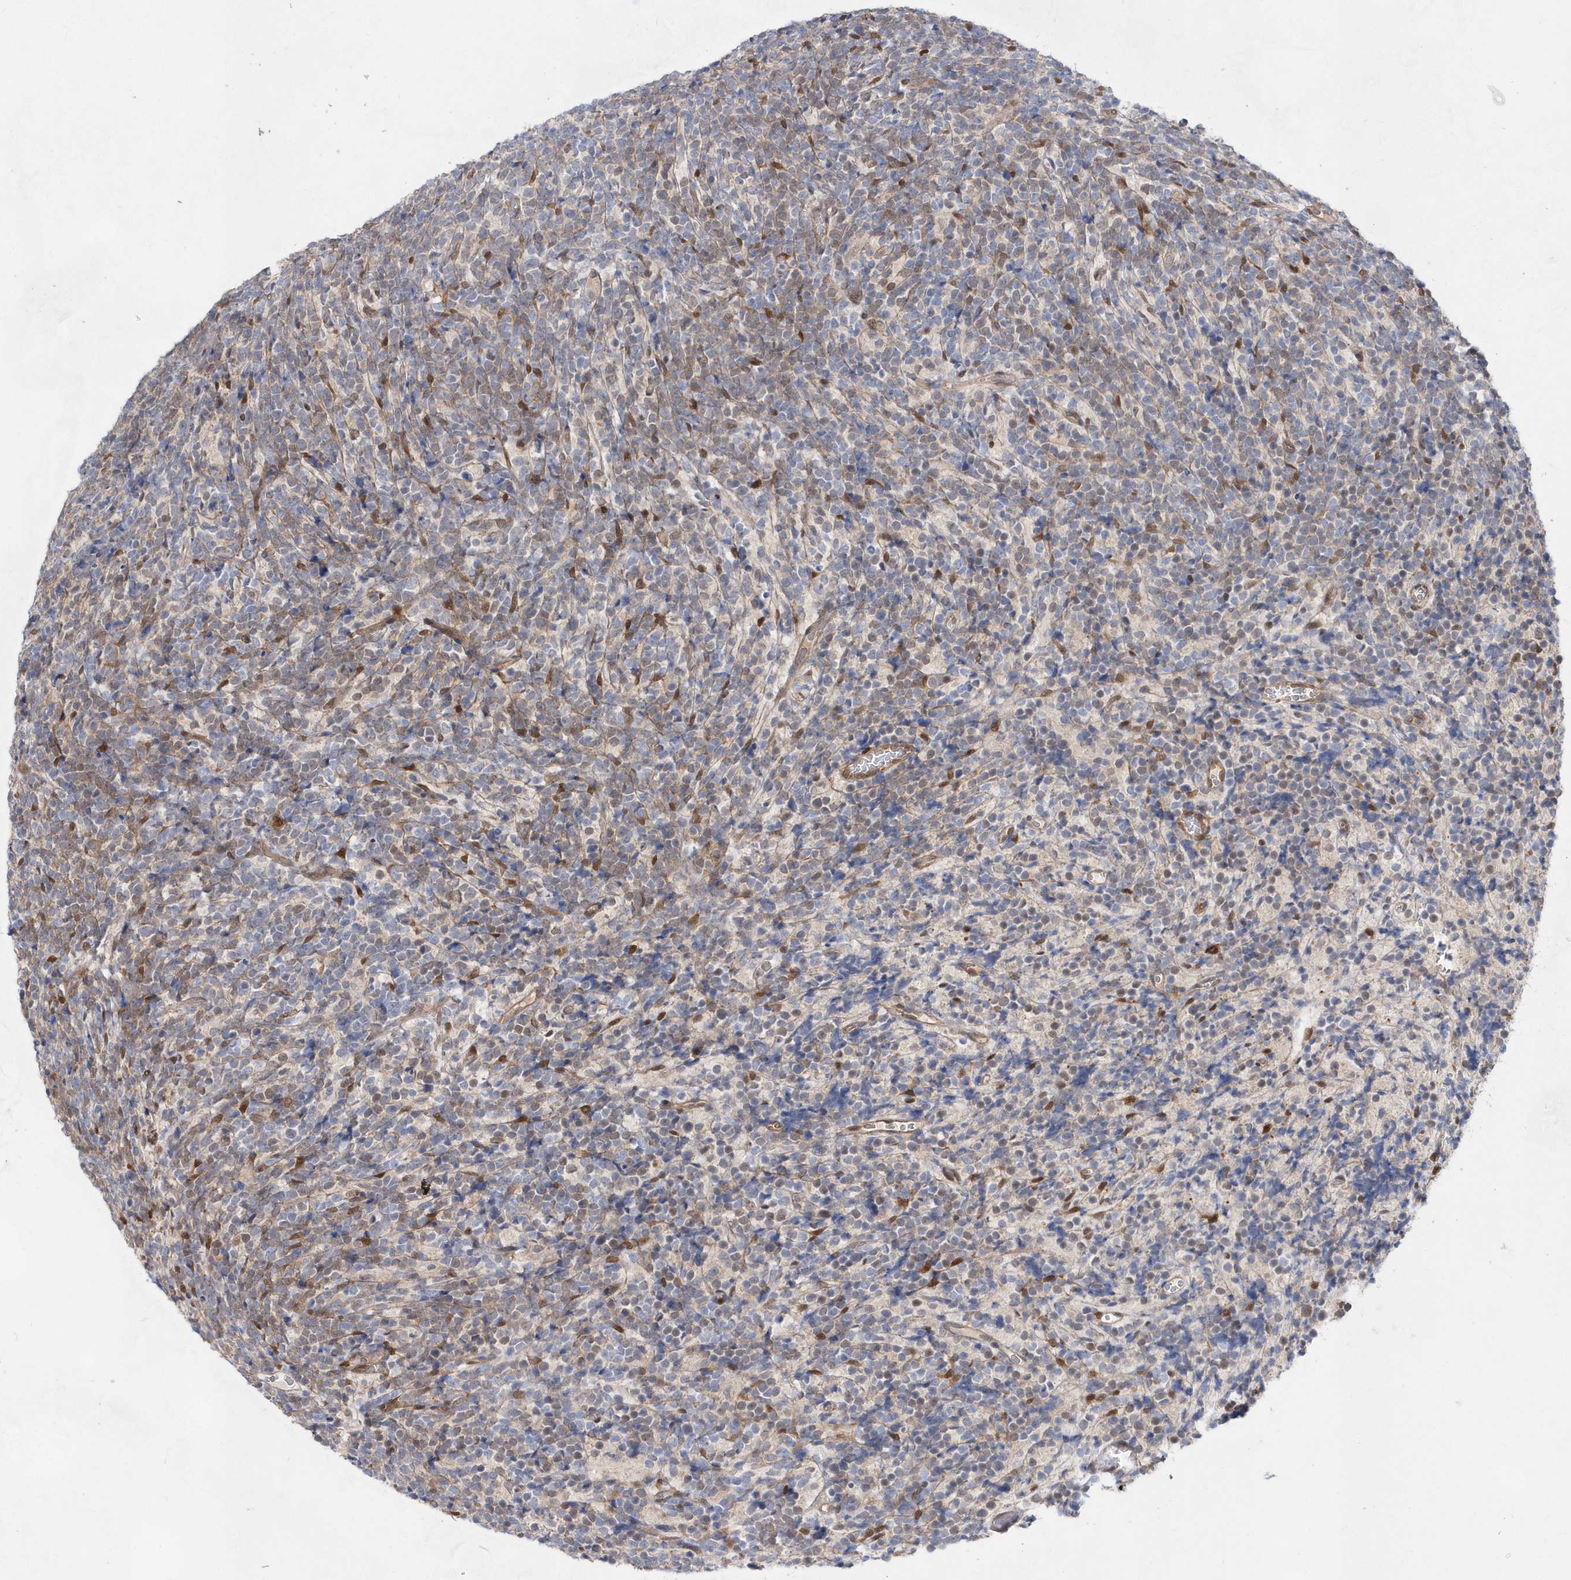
{"staining": {"intensity": "negative", "quantity": "none", "location": "none"}, "tissue": "glioma", "cell_type": "Tumor cells", "image_type": "cancer", "snomed": [{"axis": "morphology", "description": "Glioma, malignant, Low grade"}, {"axis": "topography", "description": "Brain"}], "caption": "Micrograph shows no significant protein staining in tumor cells of glioma.", "gene": "BDH2", "patient": {"sex": "female", "age": 1}}